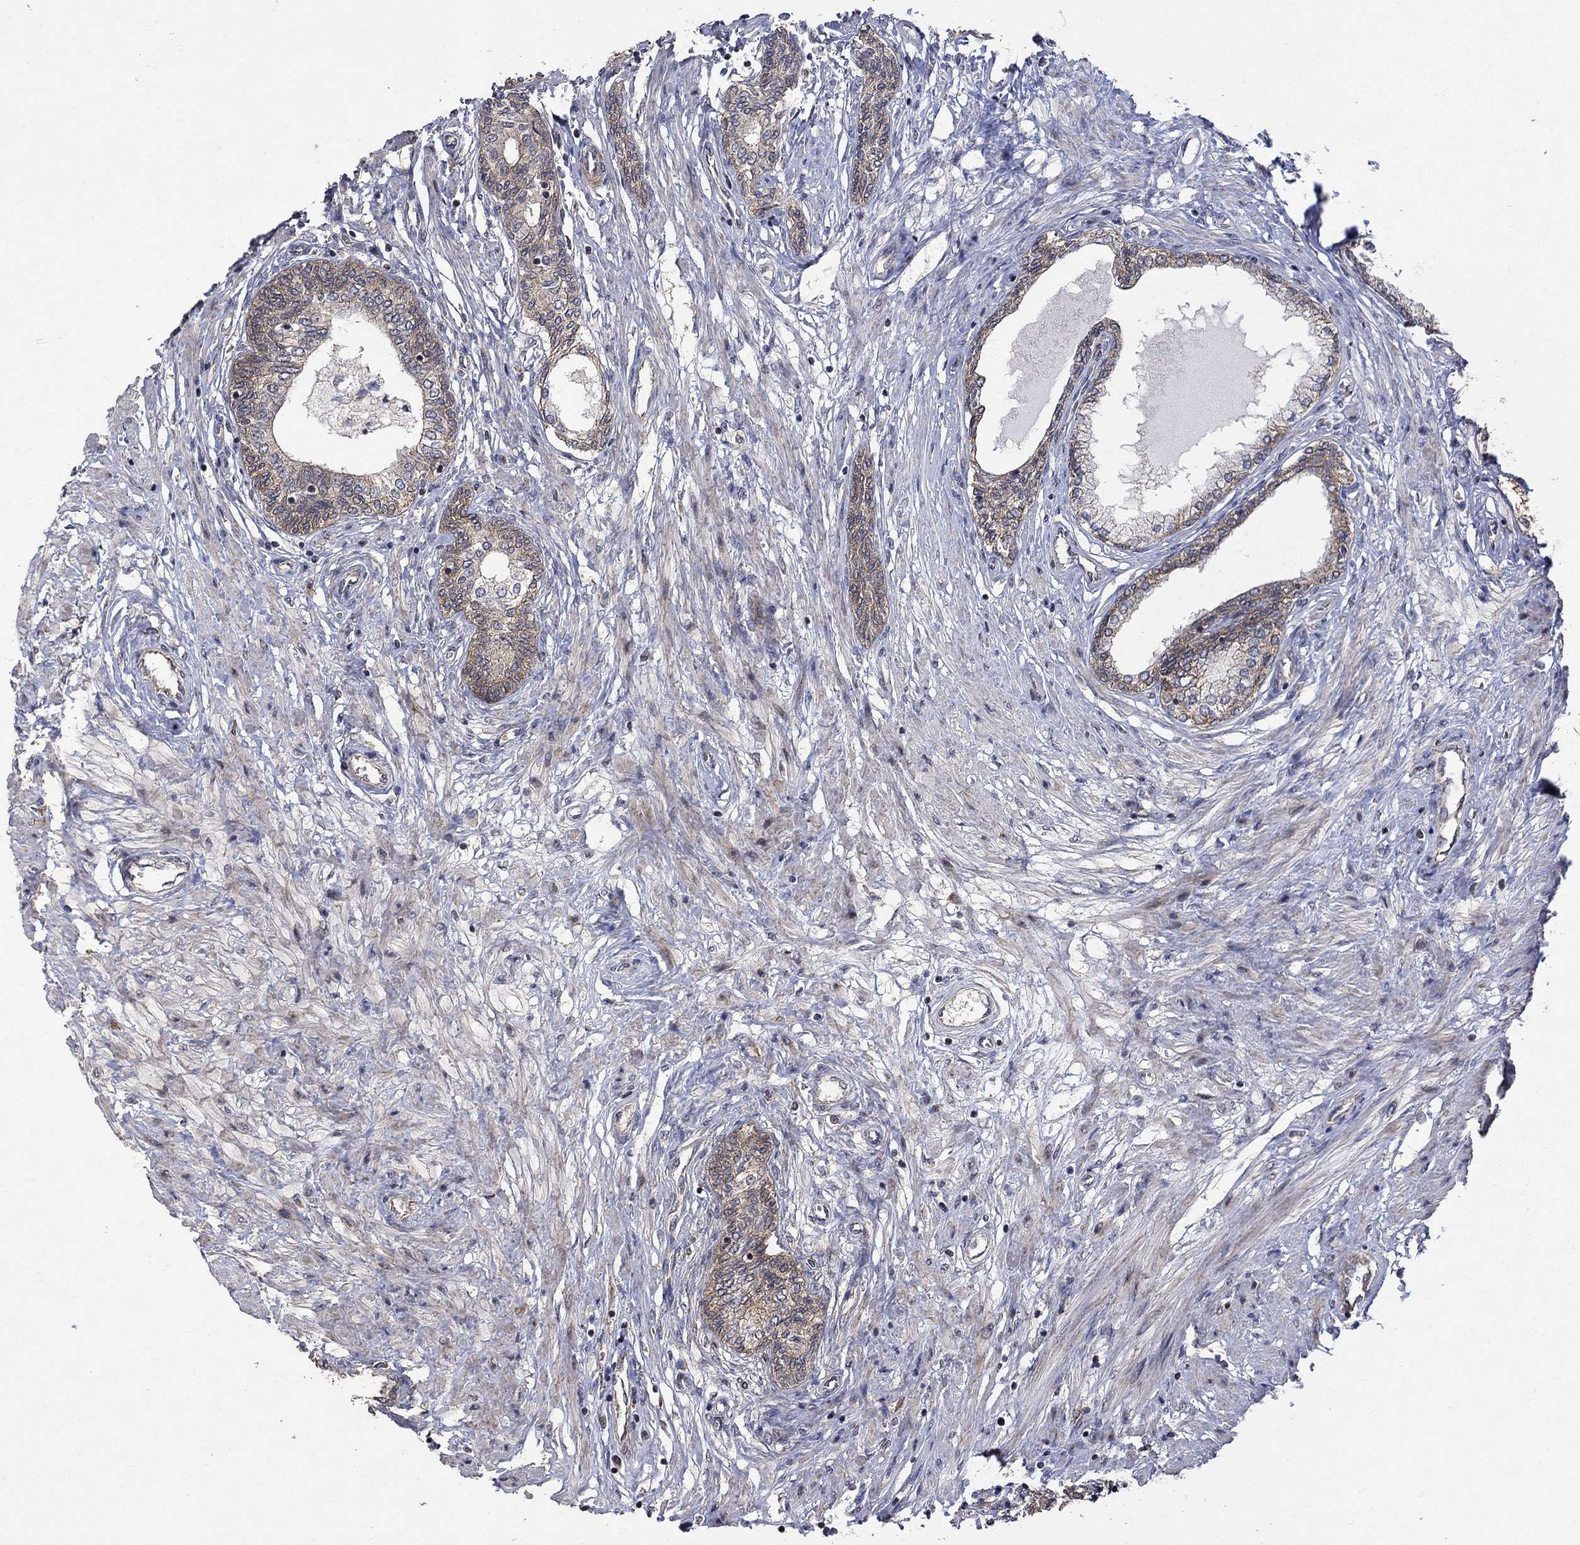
{"staining": {"intensity": "moderate", "quantity": "25%-75%", "location": "cytoplasmic/membranous"}, "tissue": "prostate cancer", "cell_type": "Tumor cells", "image_type": "cancer", "snomed": [{"axis": "morphology", "description": "Adenocarcinoma, Low grade"}, {"axis": "topography", "description": "Prostate and seminal vesicle, NOS"}], "caption": "Immunohistochemistry micrograph of low-grade adenocarcinoma (prostate) stained for a protein (brown), which shows medium levels of moderate cytoplasmic/membranous positivity in approximately 25%-75% of tumor cells.", "gene": "ANKRA2", "patient": {"sex": "male", "age": 61}}